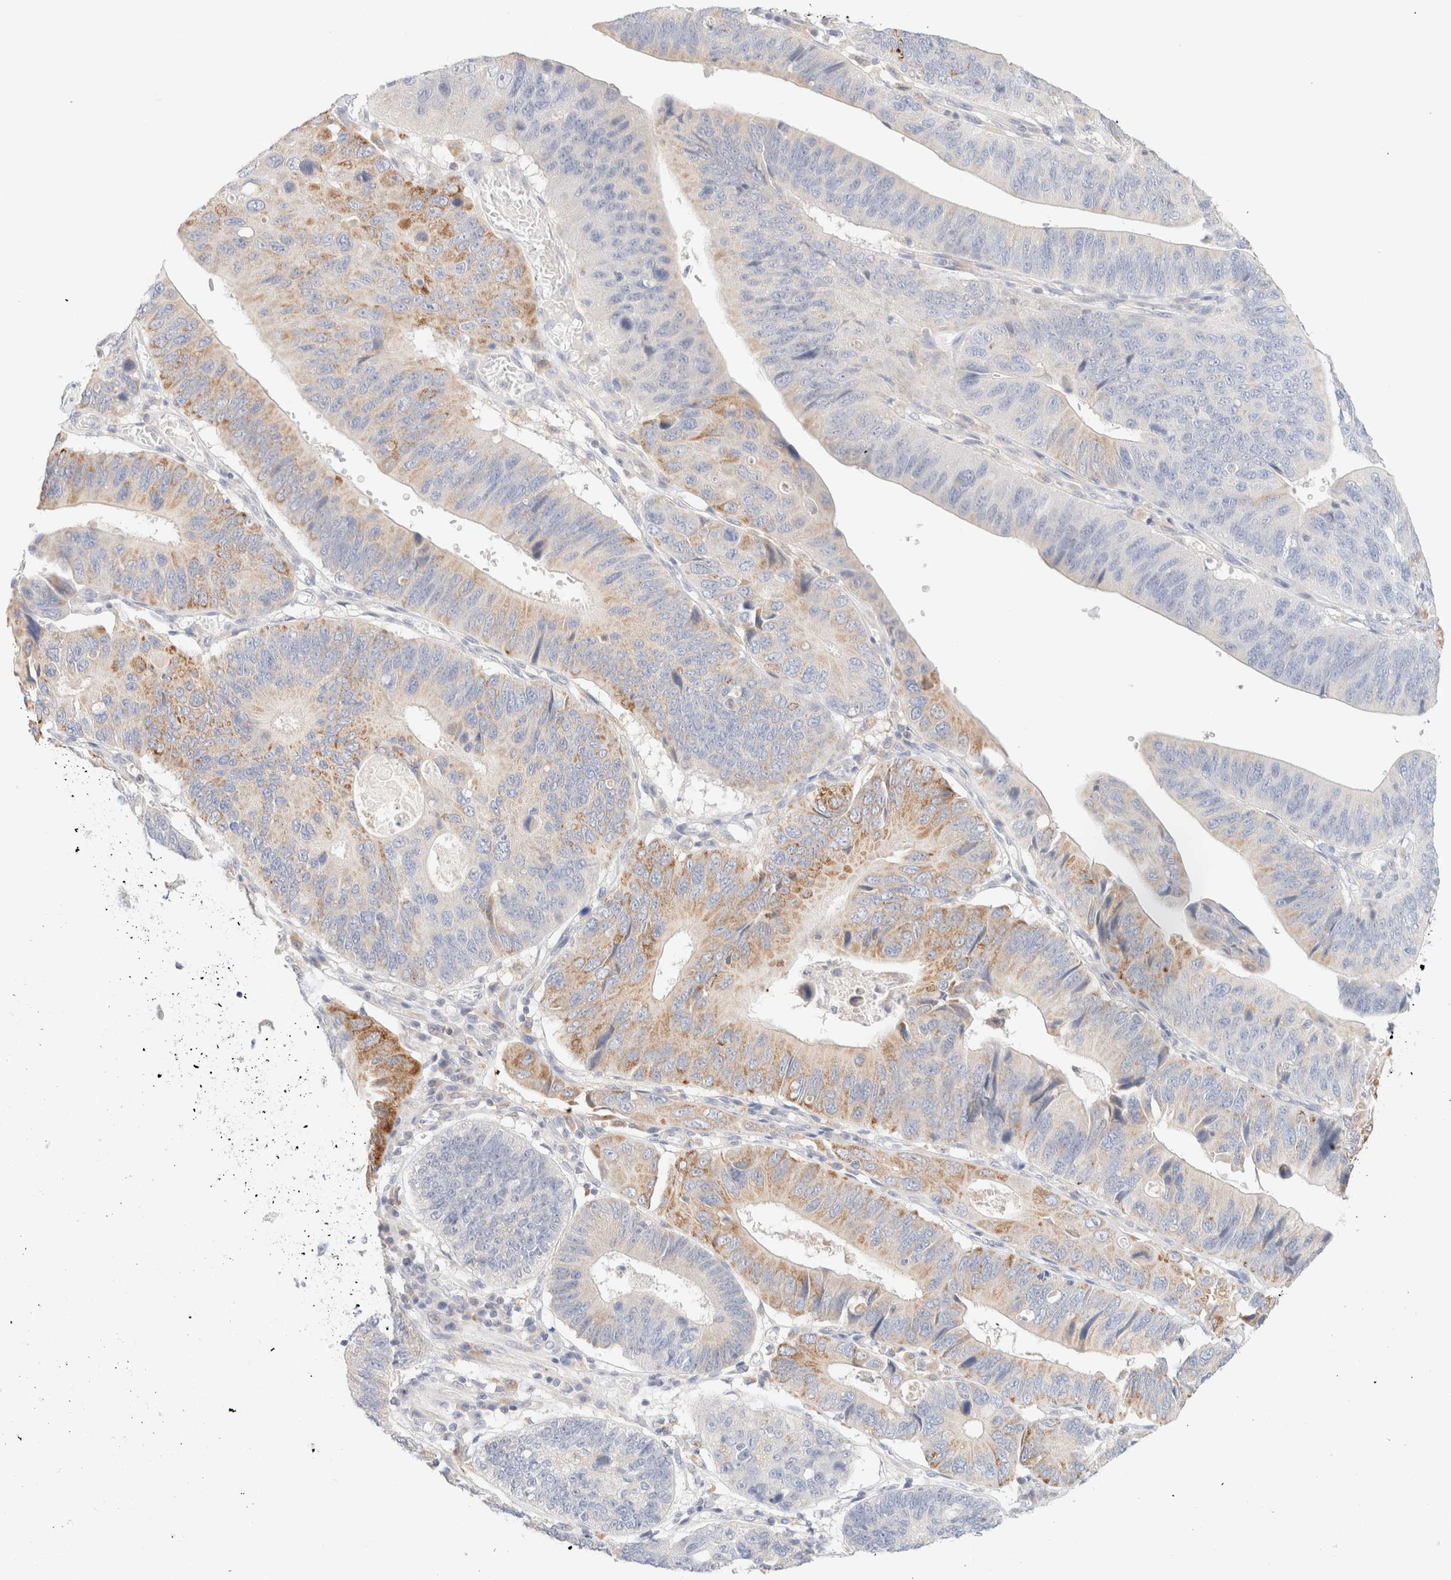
{"staining": {"intensity": "moderate", "quantity": "25%-75%", "location": "cytoplasmic/membranous"}, "tissue": "stomach cancer", "cell_type": "Tumor cells", "image_type": "cancer", "snomed": [{"axis": "morphology", "description": "Adenocarcinoma, NOS"}, {"axis": "topography", "description": "Stomach"}], "caption": "About 25%-75% of tumor cells in adenocarcinoma (stomach) show moderate cytoplasmic/membranous protein staining as visualized by brown immunohistochemical staining.", "gene": "SARM1", "patient": {"sex": "male", "age": 59}}